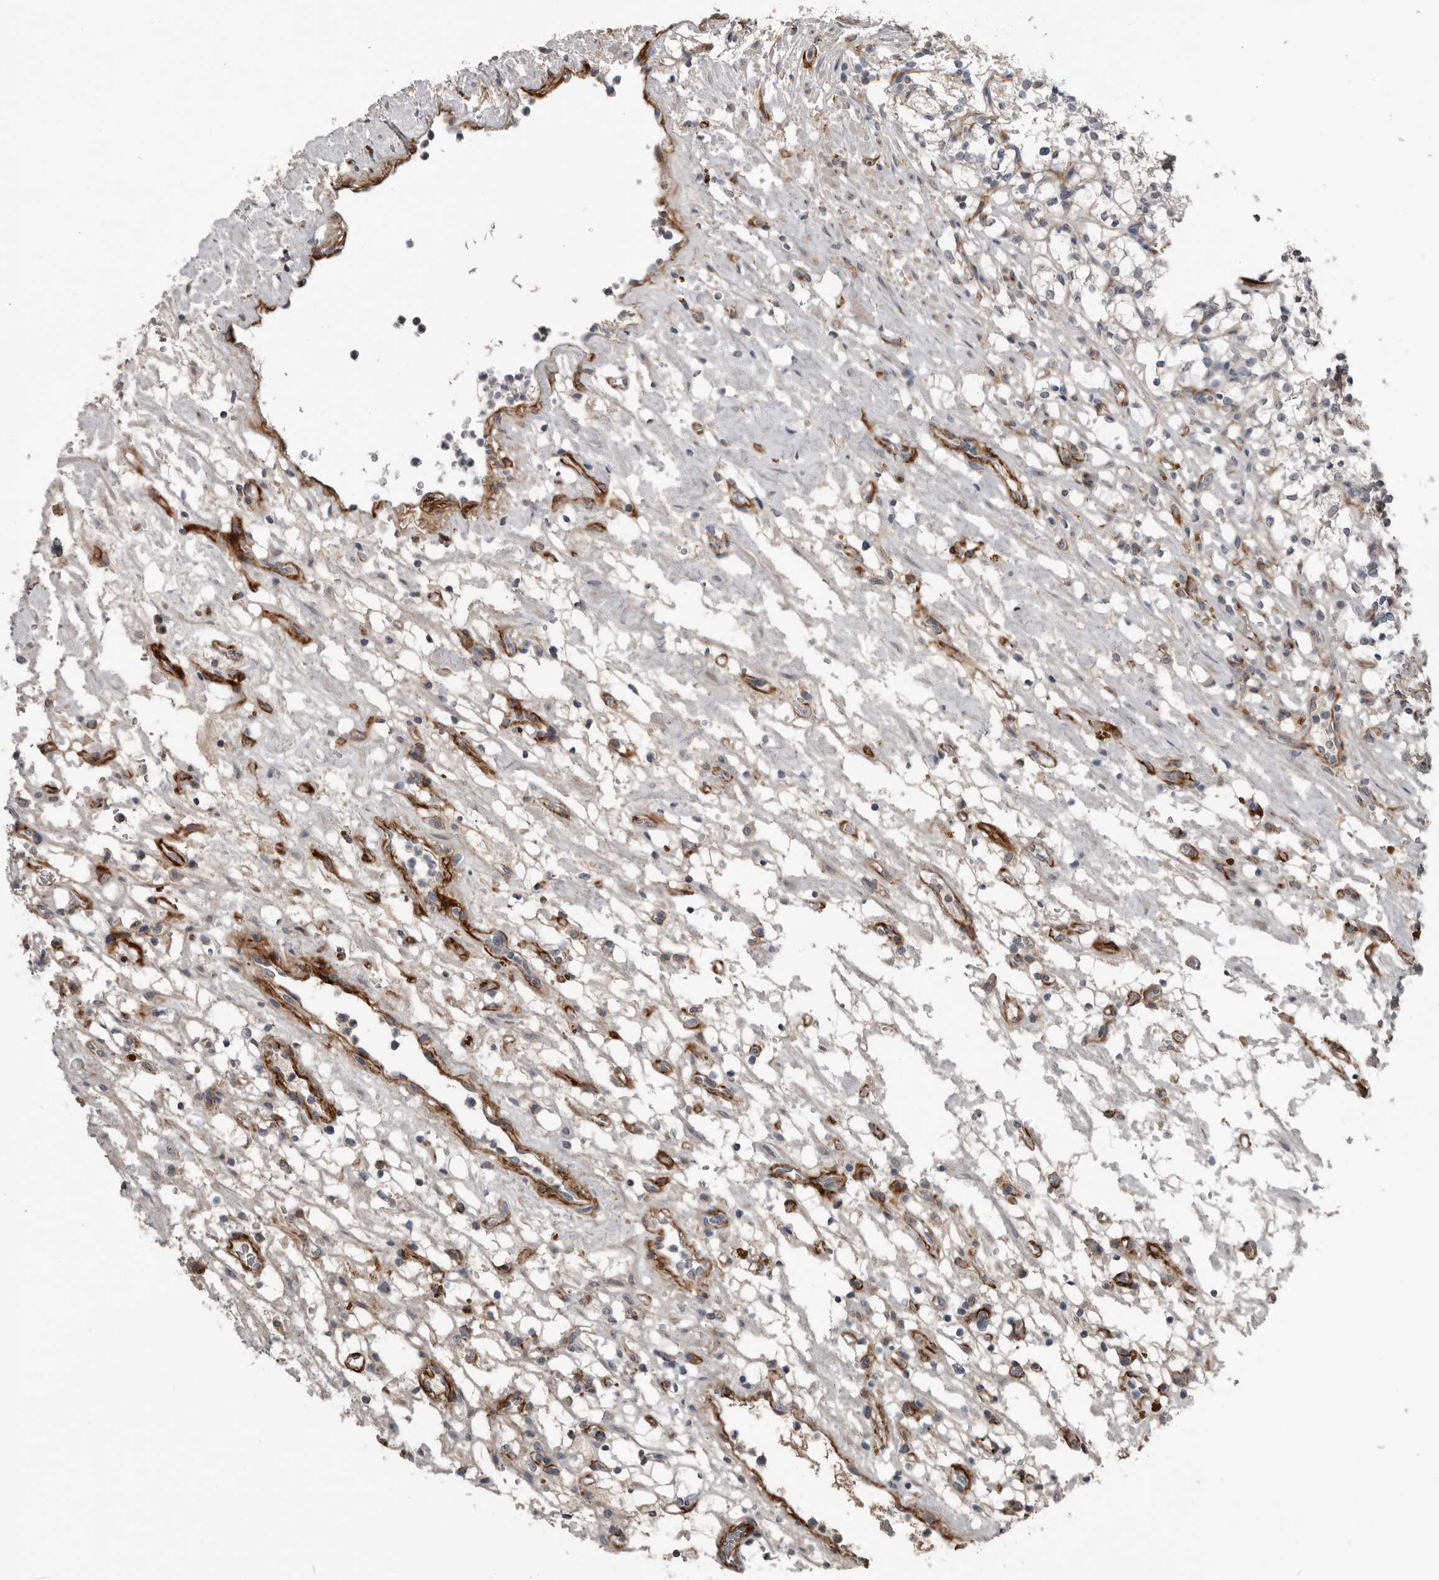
{"staining": {"intensity": "negative", "quantity": "none", "location": "none"}, "tissue": "renal cancer", "cell_type": "Tumor cells", "image_type": "cancer", "snomed": [{"axis": "morphology", "description": "Adenocarcinoma, NOS"}, {"axis": "topography", "description": "Kidney"}], "caption": "There is no significant expression in tumor cells of renal adenocarcinoma.", "gene": "C1orf216", "patient": {"sex": "female", "age": 69}}